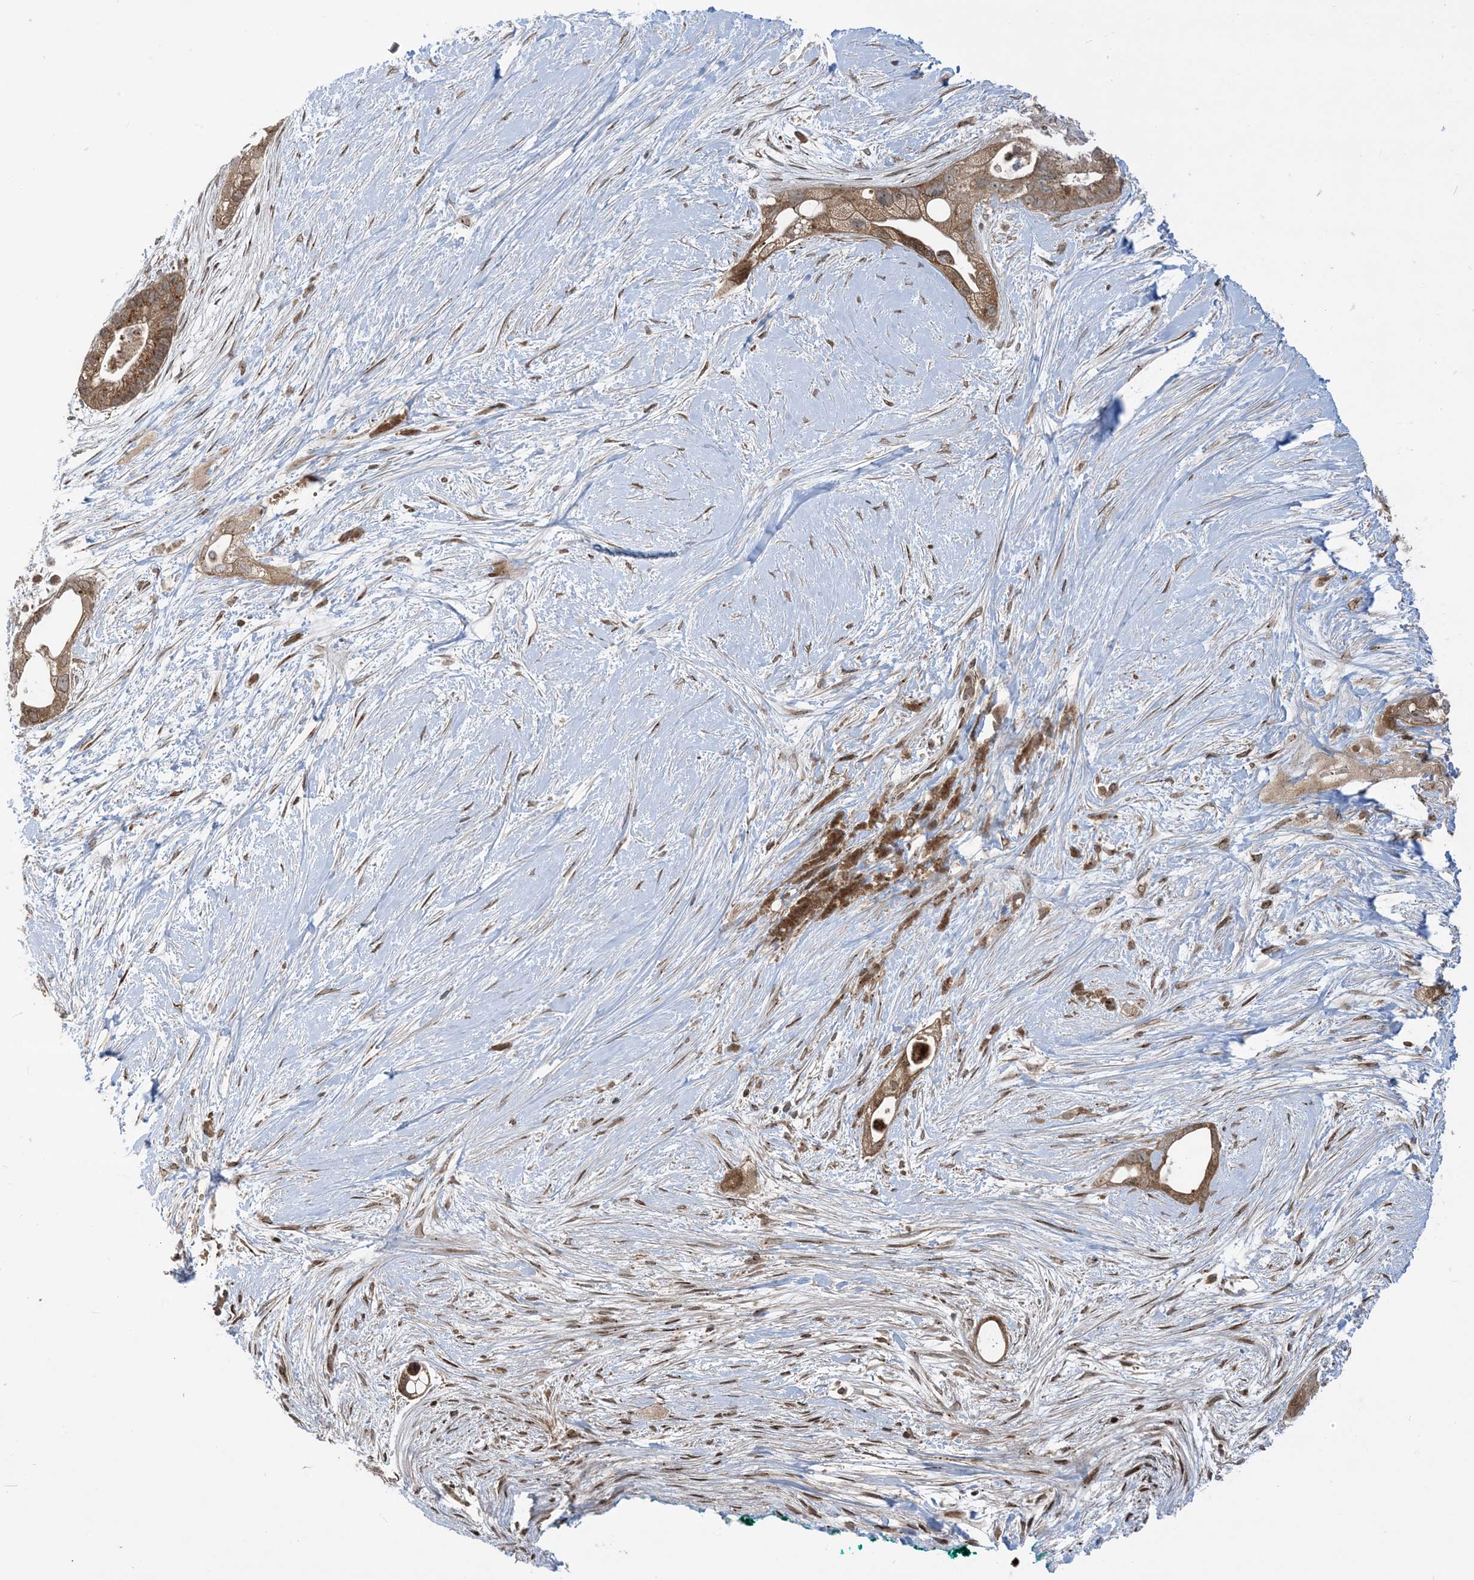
{"staining": {"intensity": "strong", "quantity": ">75%", "location": "cytoplasmic/membranous"}, "tissue": "pancreatic cancer", "cell_type": "Tumor cells", "image_type": "cancer", "snomed": [{"axis": "morphology", "description": "Adenocarcinoma, NOS"}, {"axis": "topography", "description": "Pancreas"}], "caption": "Immunohistochemistry (IHC) of adenocarcinoma (pancreatic) shows high levels of strong cytoplasmic/membranous staining in approximately >75% of tumor cells. The protein of interest is shown in brown color, while the nuclei are stained blue.", "gene": "CASP4", "patient": {"sex": "male", "age": 53}}